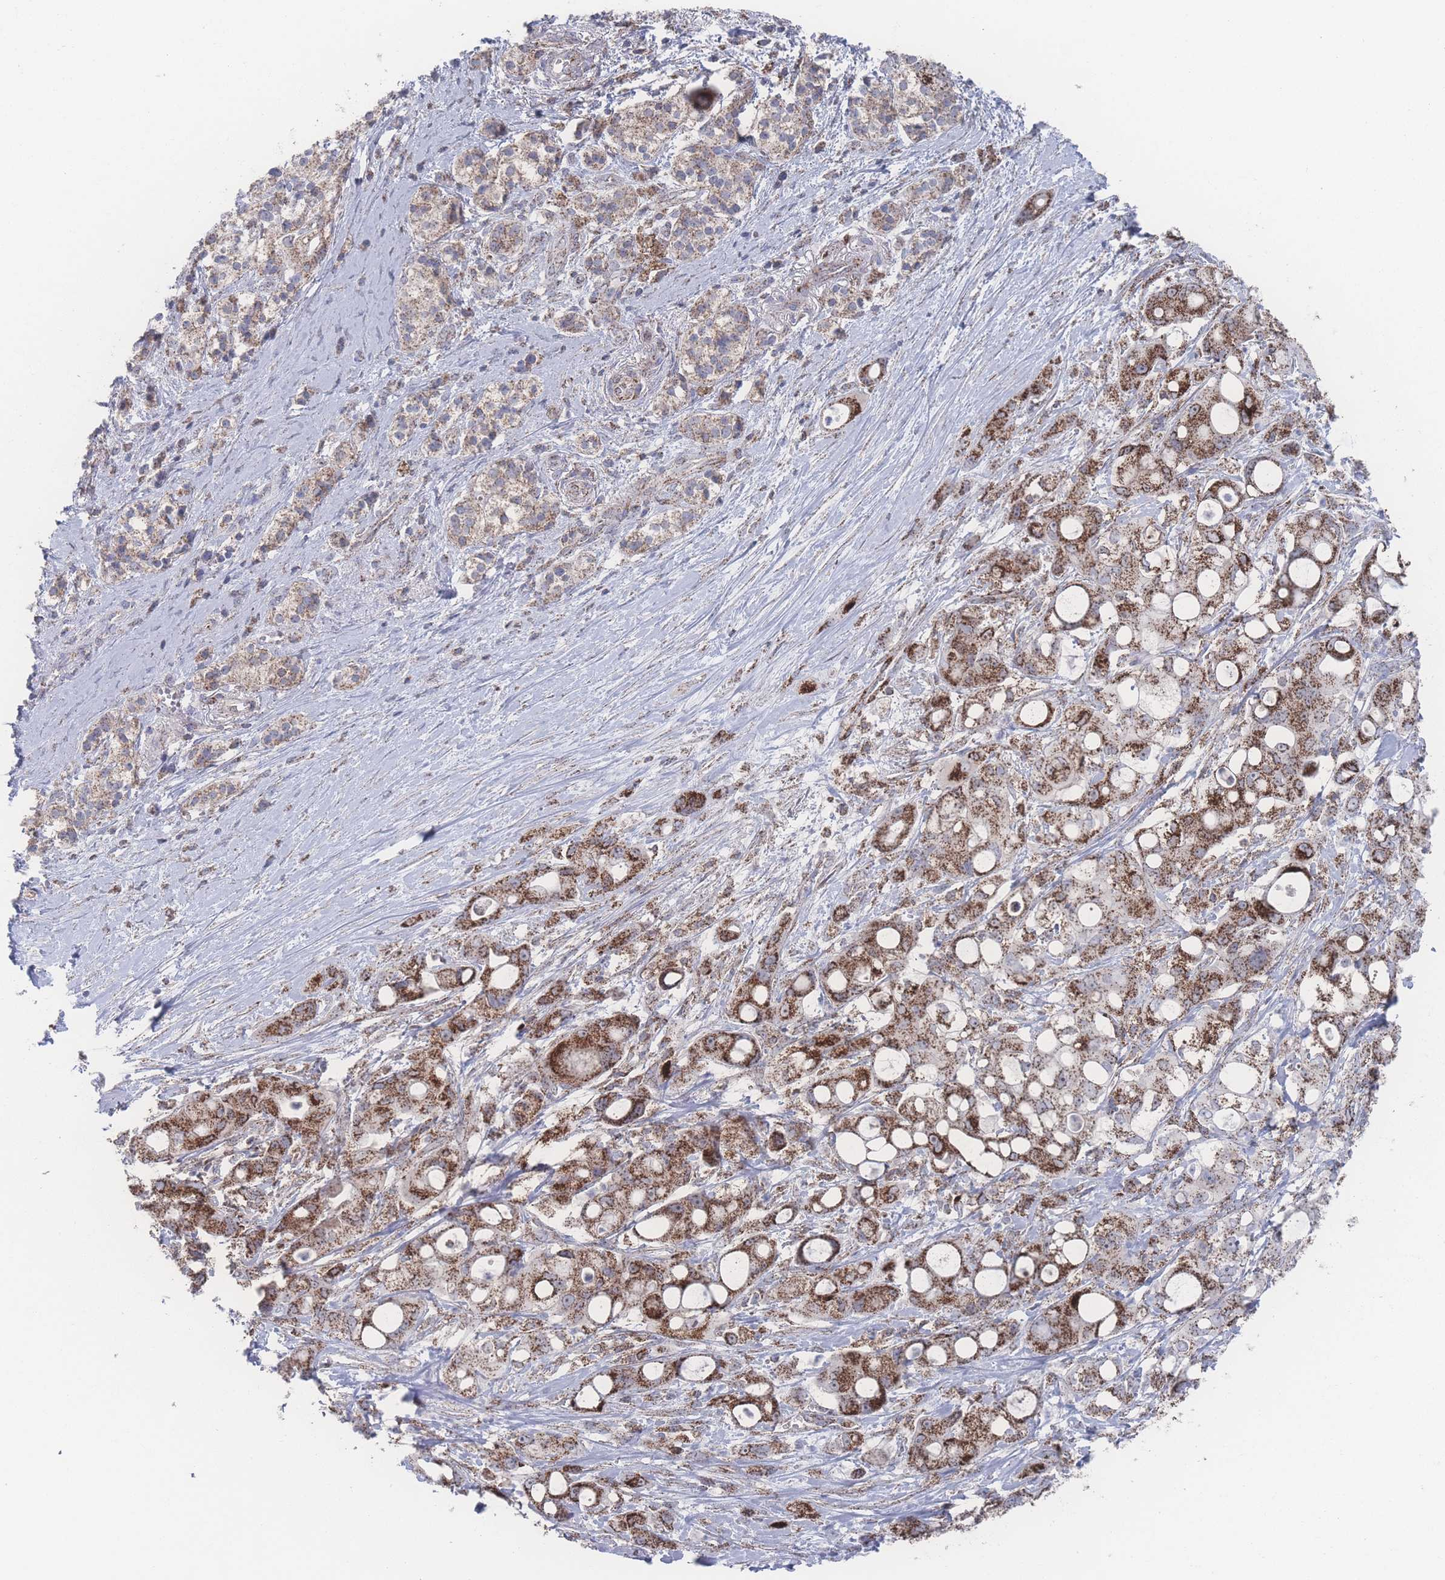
{"staining": {"intensity": "strong", "quantity": ">75%", "location": "cytoplasmic/membranous"}, "tissue": "pancreatic cancer", "cell_type": "Tumor cells", "image_type": "cancer", "snomed": [{"axis": "morphology", "description": "Adenocarcinoma, NOS"}, {"axis": "topography", "description": "Pancreas"}], "caption": "This is a micrograph of immunohistochemistry (IHC) staining of pancreatic cancer, which shows strong staining in the cytoplasmic/membranous of tumor cells.", "gene": "PEX14", "patient": {"sex": "male", "age": 68}}